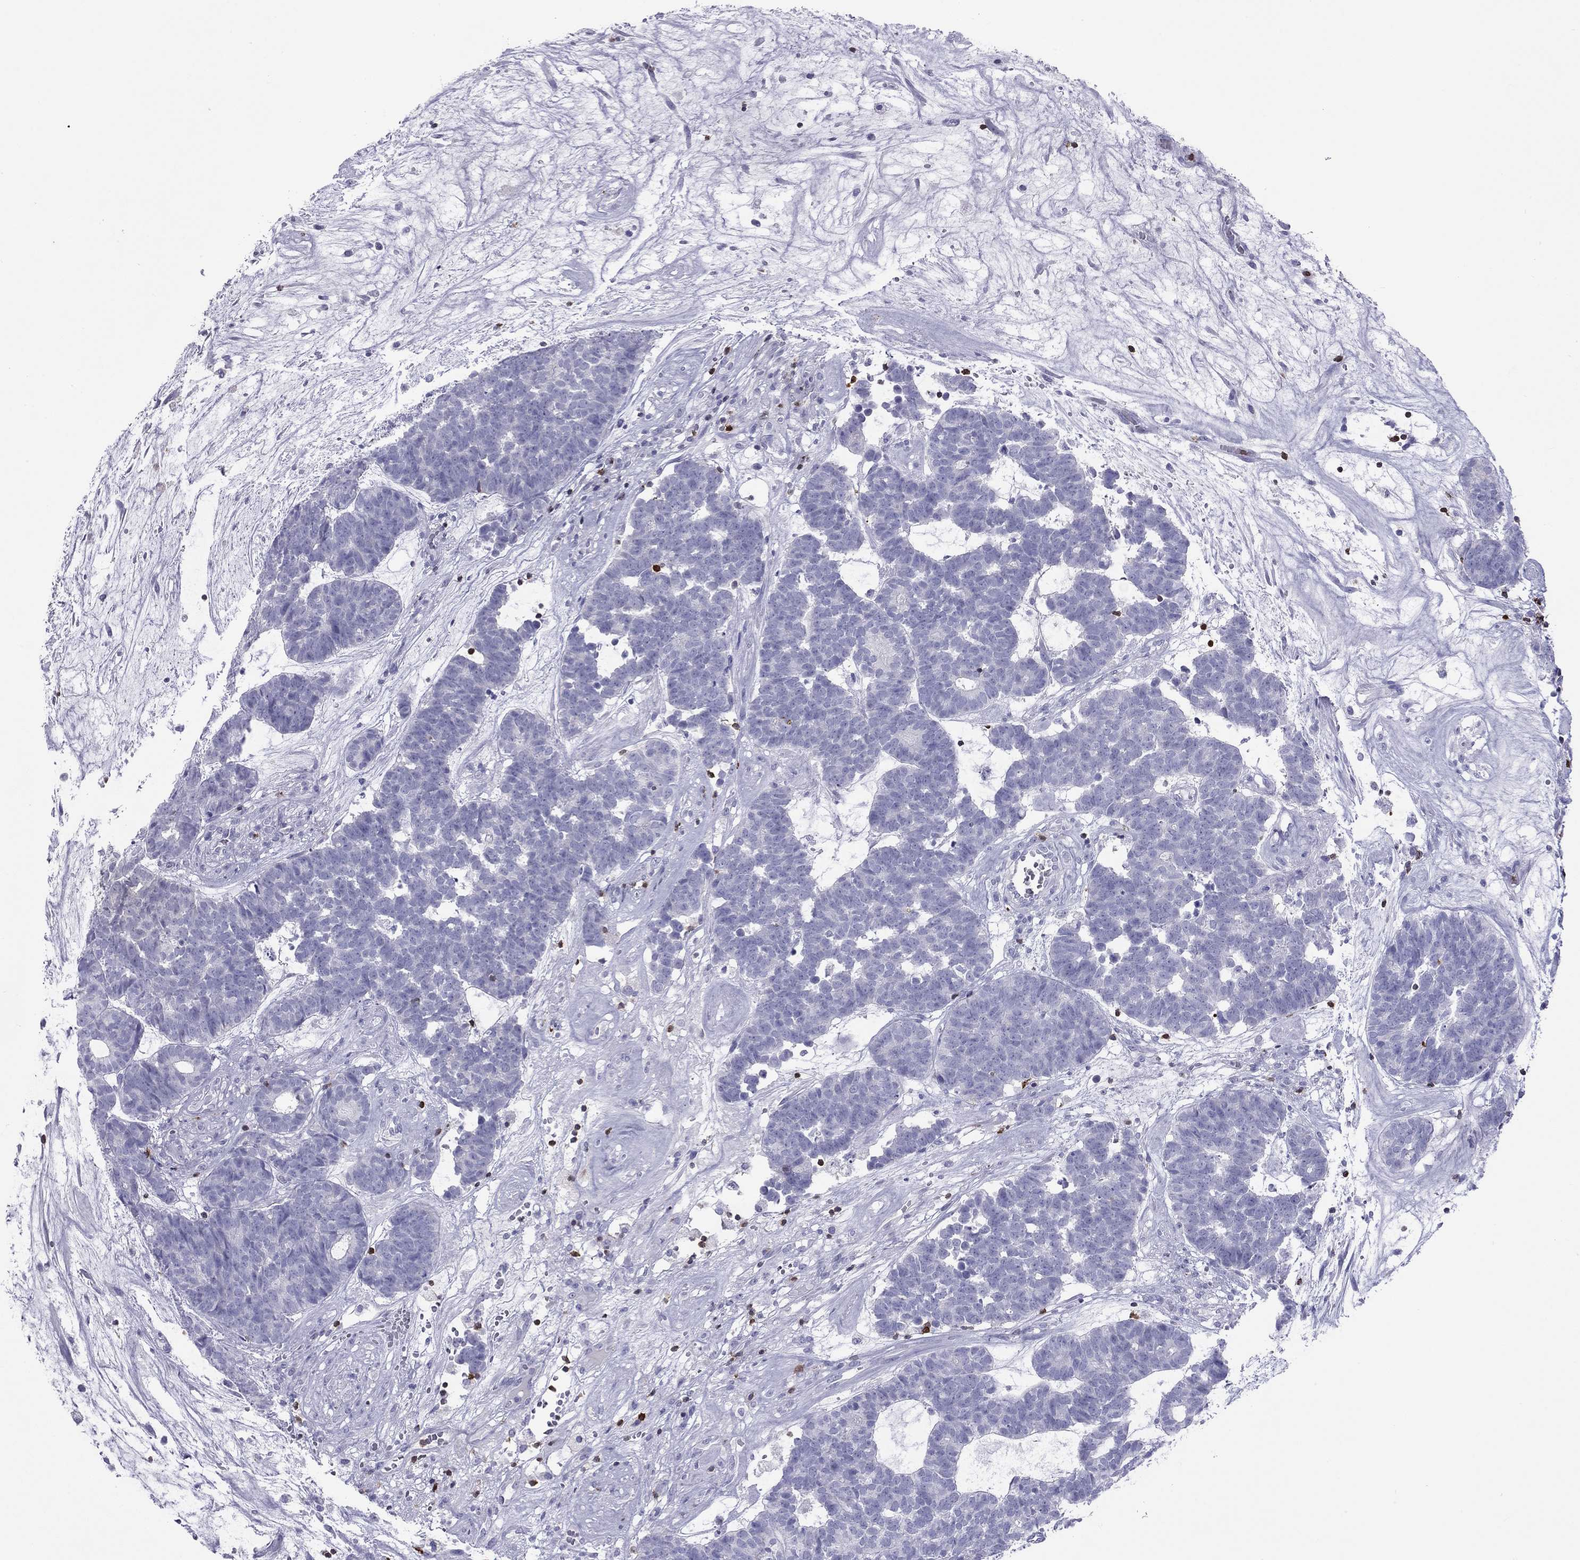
{"staining": {"intensity": "negative", "quantity": "none", "location": "none"}, "tissue": "head and neck cancer", "cell_type": "Tumor cells", "image_type": "cancer", "snomed": [{"axis": "morphology", "description": "Adenocarcinoma, NOS"}, {"axis": "topography", "description": "Head-Neck"}], "caption": "This micrograph is of head and neck cancer stained with IHC to label a protein in brown with the nuclei are counter-stained blue. There is no expression in tumor cells.", "gene": "SH2D2A", "patient": {"sex": "female", "age": 81}}